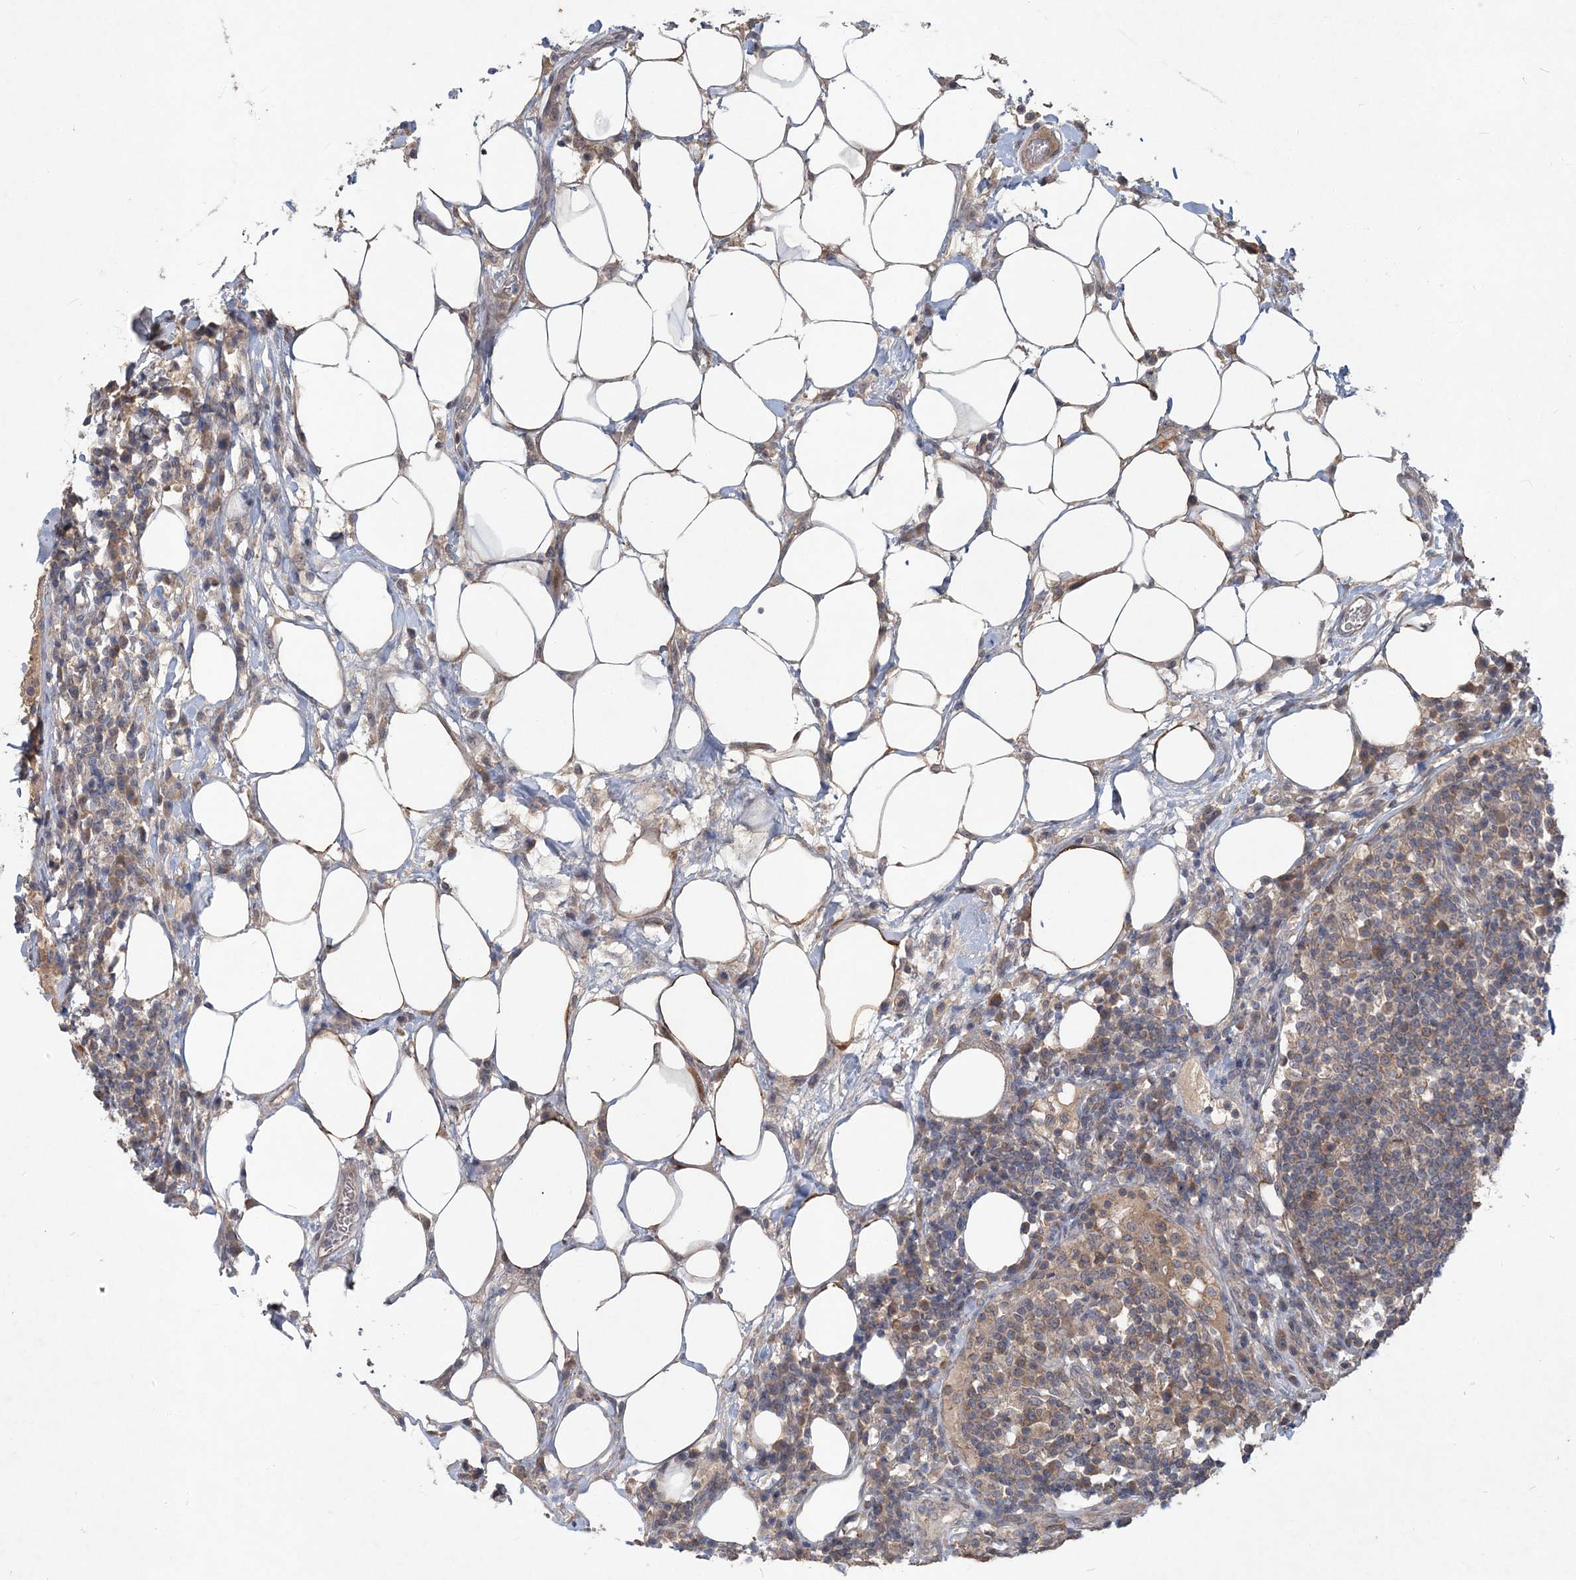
{"staining": {"intensity": "weak", "quantity": "25%-75%", "location": "cytoplasmic/membranous"}, "tissue": "lymph node", "cell_type": "Non-germinal center cells", "image_type": "normal", "snomed": [{"axis": "morphology", "description": "Normal tissue, NOS"}, {"axis": "topography", "description": "Lymph node"}], "caption": "Weak cytoplasmic/membranous protein positivity is appreciated in about 25%-75% of non-germinal center cells in lymph node. (Brightfield microscopy of DAB IHC at high magnification).", "gene": "RNF25", "patient": {"sex": "female", "age": 53}}